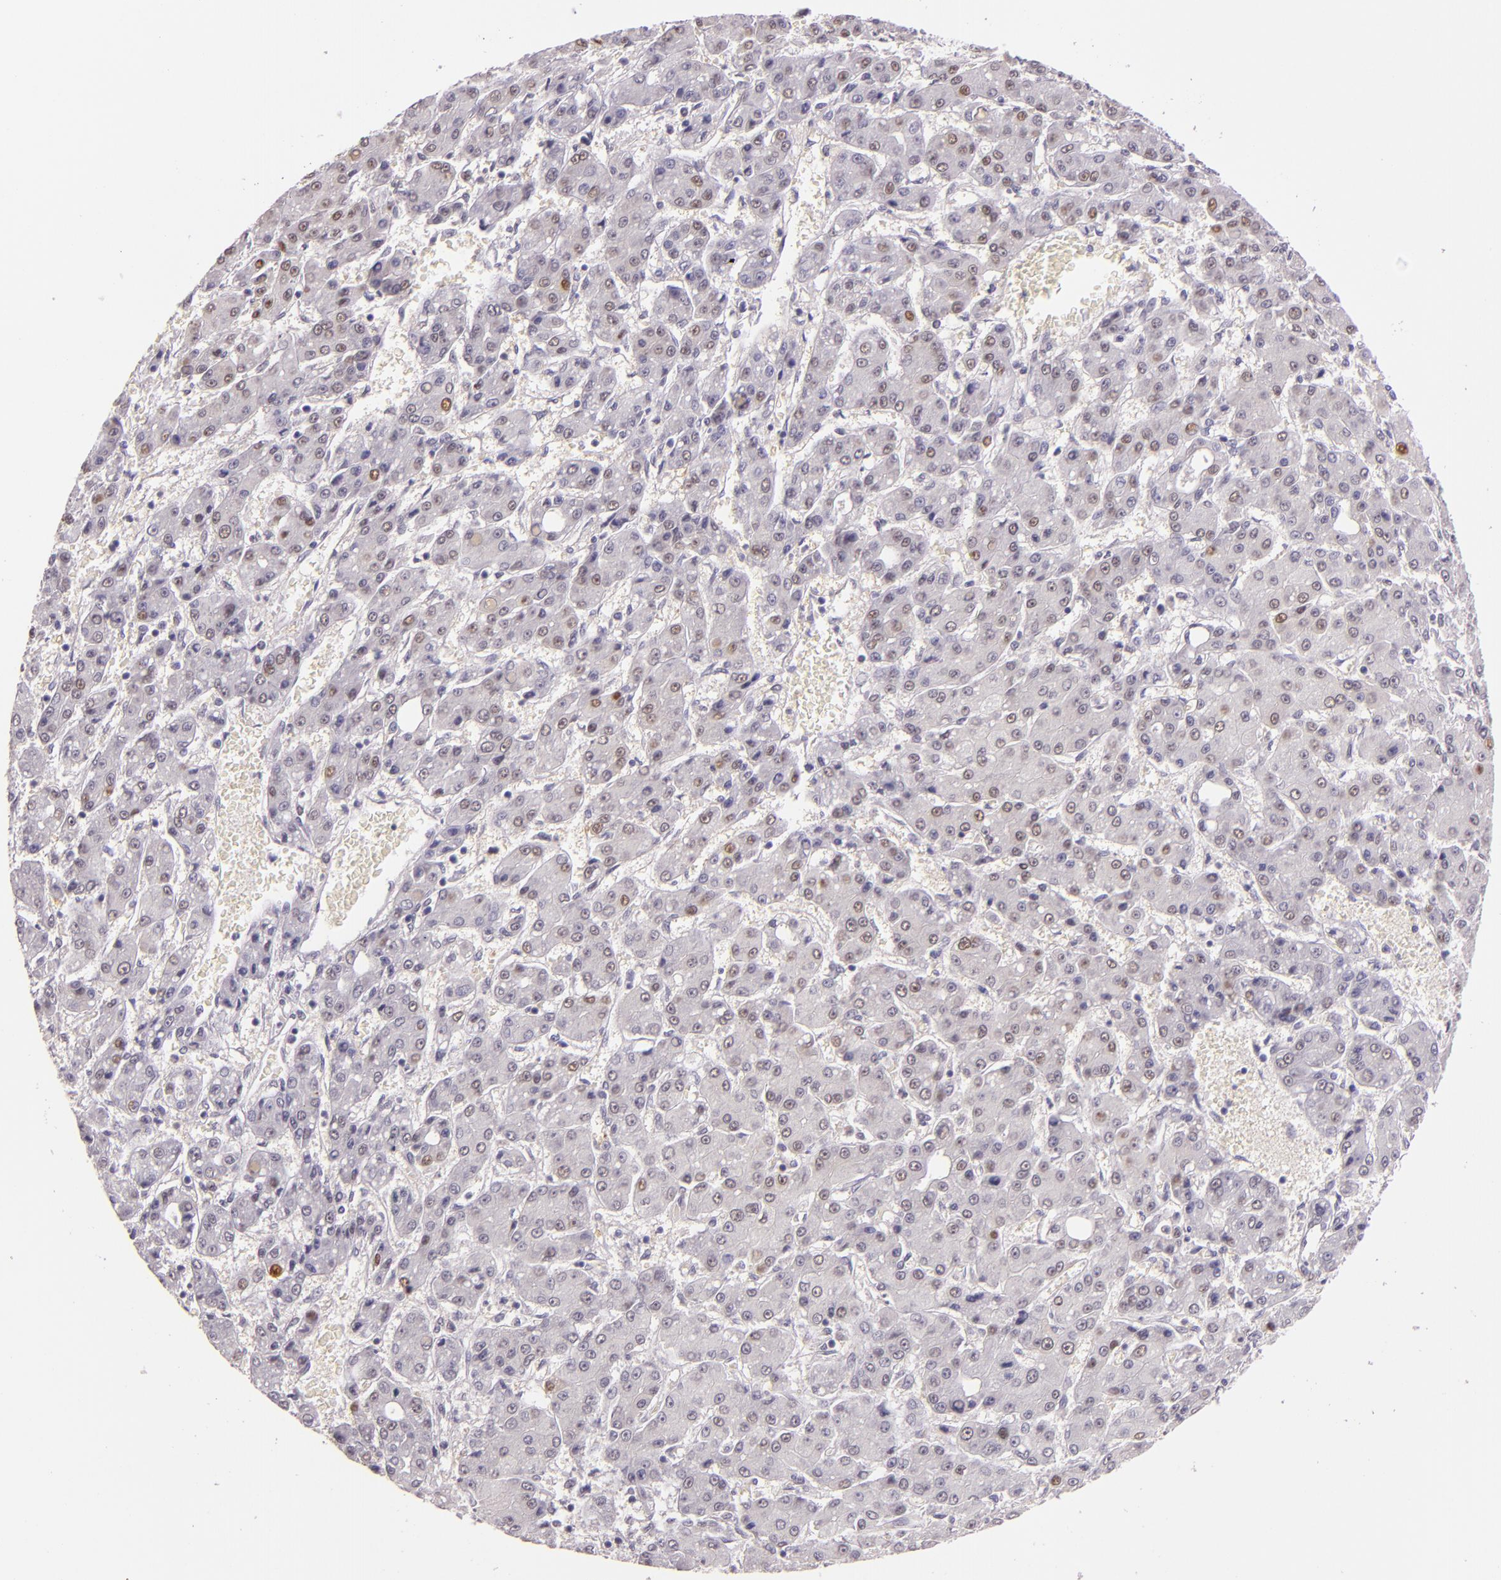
{"staining": {"intensity": "weak", "quantity": "25%-75%", "location": "nuclear"}, "tissue": "liver cancer", "cell_type": "Tumor cells", "image_type": "cancer", "snomed": [{"axis": "morphology", "description": "Carcinoma, Hepatocellular, NOS"}, {"axis": "topography", "description": "Liver"}], "caption": "Immunohistochemical staining of liver cancer reveals low levels of weak nuclear protein staining in about 25%-75% of tumor cells.", "gene": "HSPA8", "patient": {"sex": "male", "age": 69}}